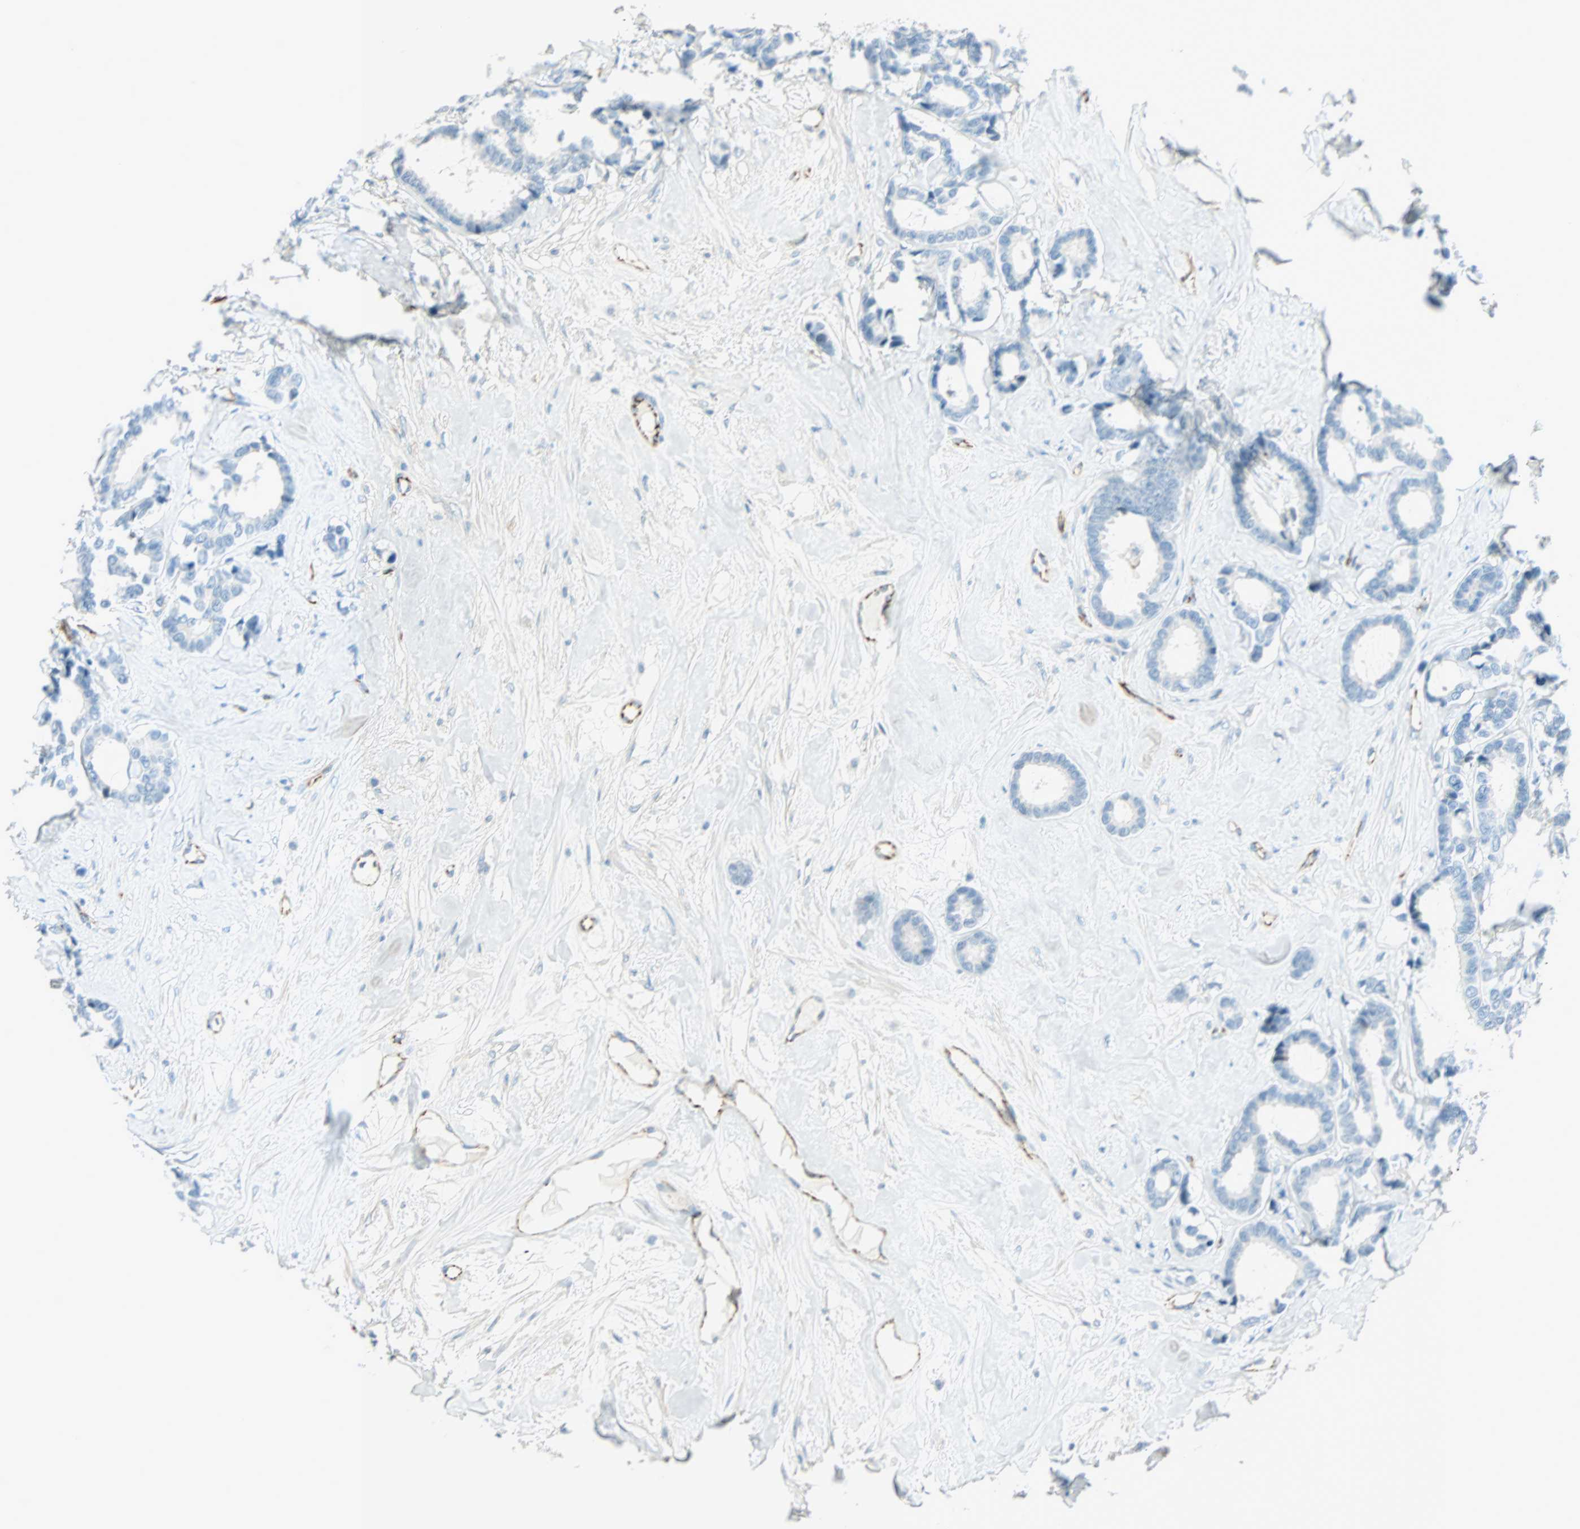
{"staining": {"intensity": "weak", "quantity": "<25%", "location": "cytoplasmic/membranous"}, "tissue": "breast cancer", "cell_type": "Tumor cells", "image_type": "cancer", "snomed": [{"axis": "morphology", "description": "Duct carcinoma"}, {"axis": "topography", "description": "Breast"}], "caption": "High magnification brightfield microscopy of breast infiltrating ductal carcinoma stained with DAB (brown) and counterstained with hematoxylin (blue): tumor cells show no significant staining.", "gene": "VPS9D1", "patient": {"sex": "female", "age": 87}}